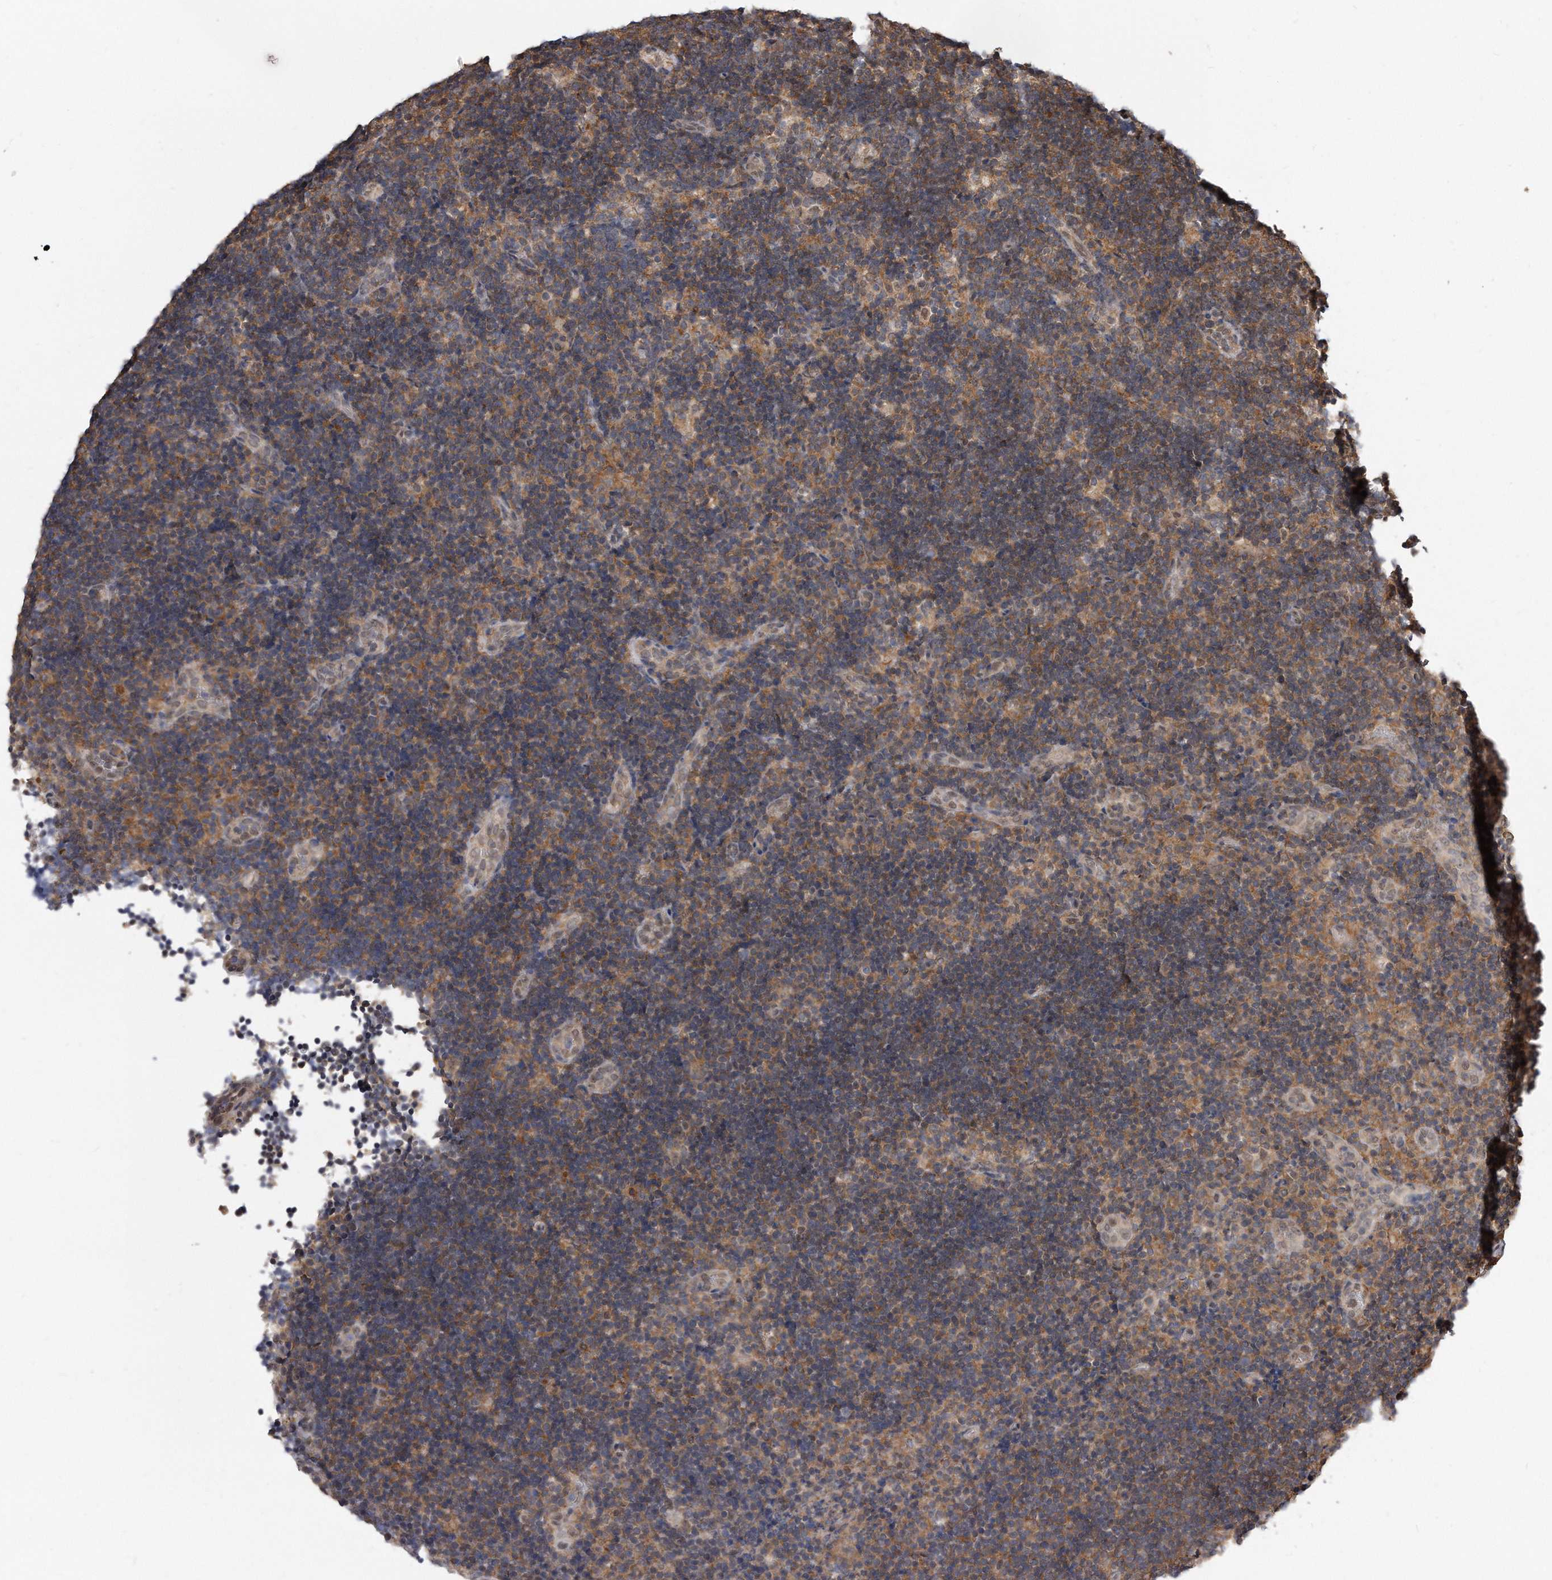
{"staining": {"intensity": "weak", "quantity": "25%-75%", "location": "cytoplasmic/membranous"}, "tissue": "lymph node", "cell_type": "Germinal center cells", "image_type": "normal", "snomed": [{"axis": "morphology", "description": "Normal tissue, NOS"}, {"axis": "topography", "description": "Lymph node"}], "caption": "A high-resolution photomicrograph shows immunohistochemistry staining of unremarkable lymph node, which reveals weak cytoplasmic/membranous expression in approximately 25%-75% of germinal center cells.", "gene": "TCP1", "patient": {"sex": "female", "age": 22}}